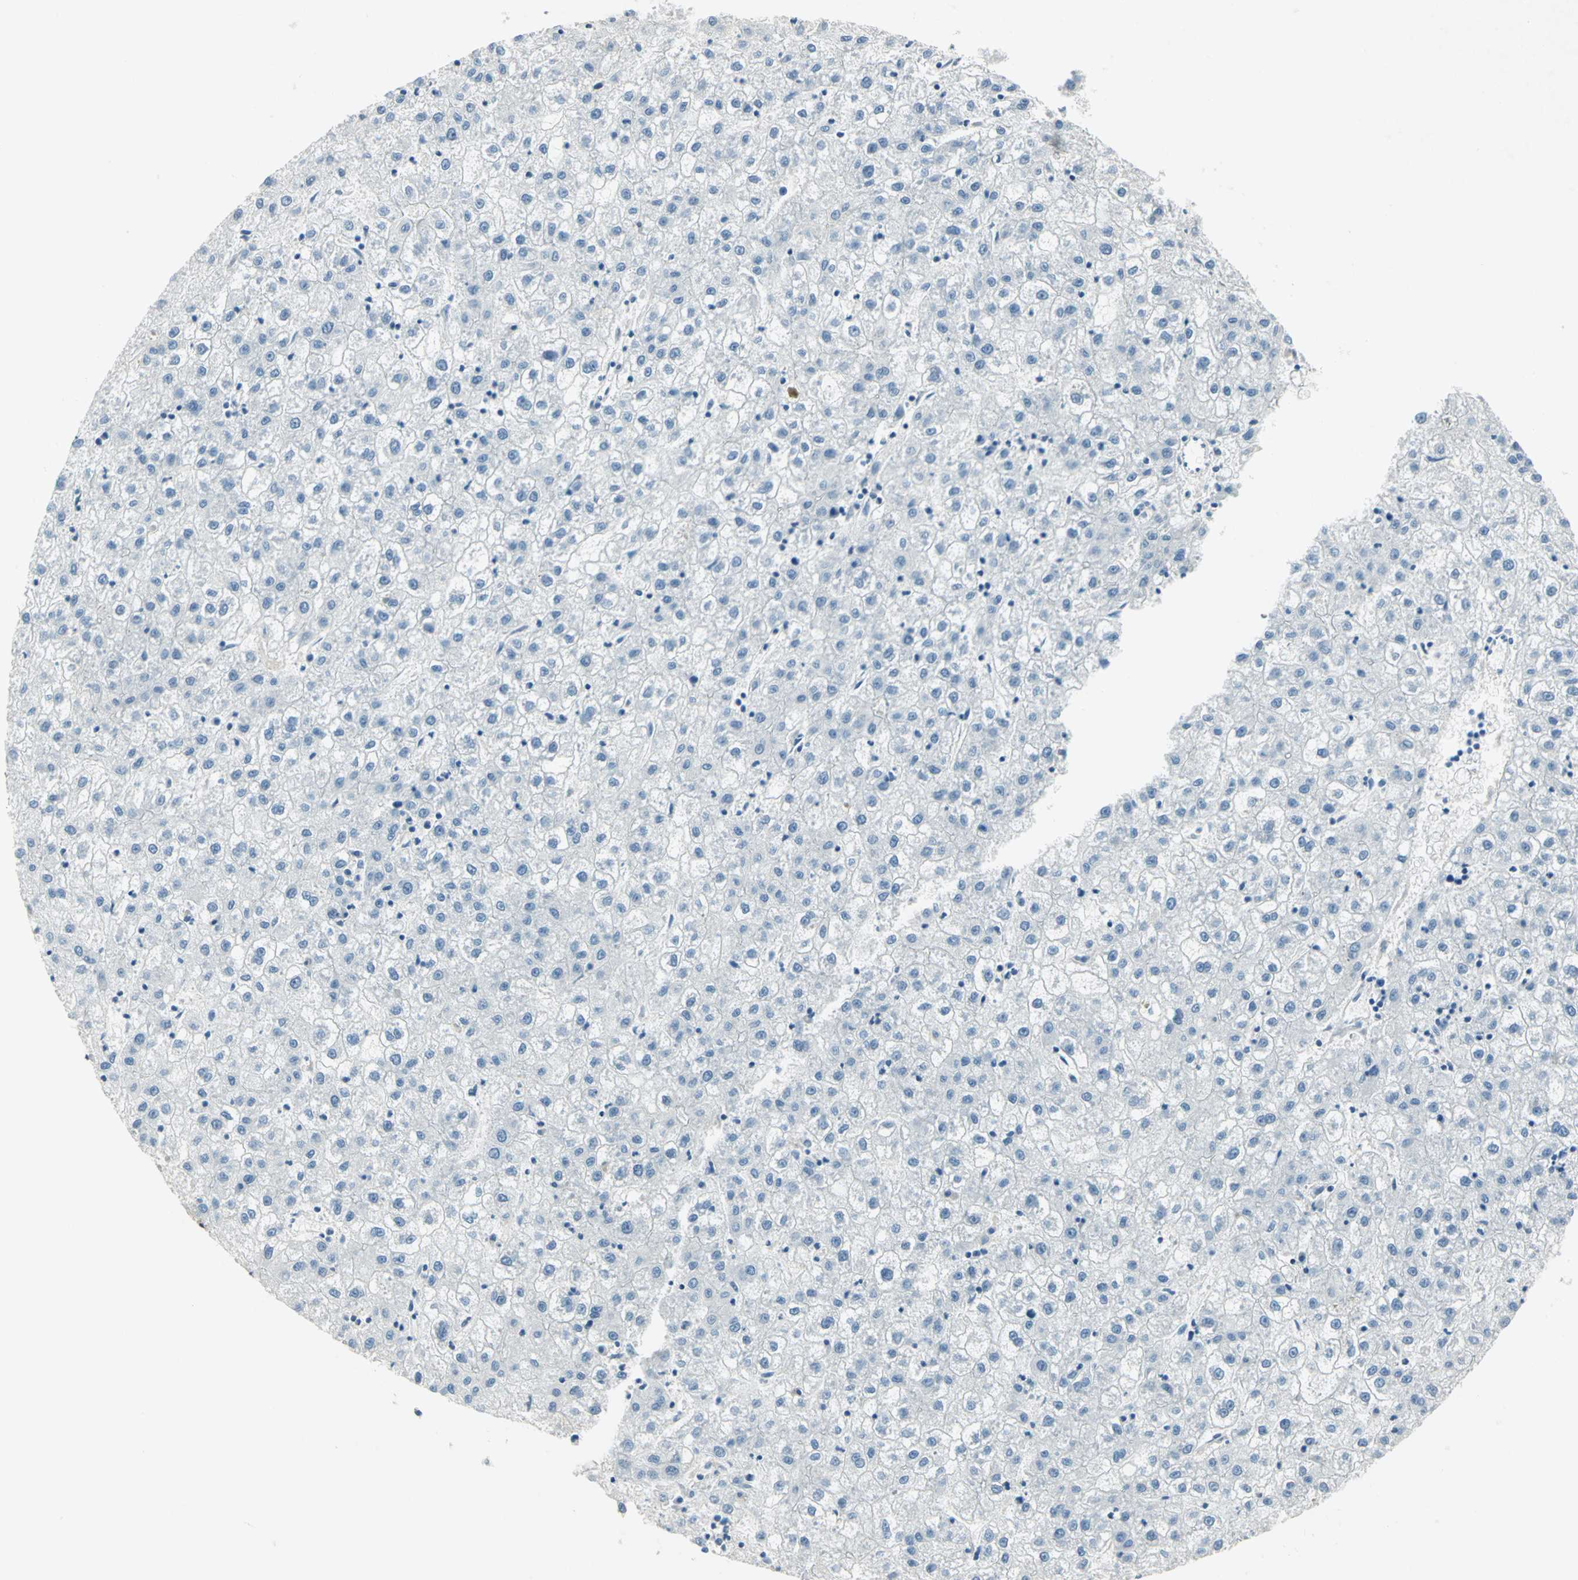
{"staining": {"intensity": "negative", "quantity": "none", "location": "none"}, "tissue": "liver cancer", "cell_type": "Tumor cells", "image_type": "cancer", "snomed": [{"axis": "morphology", "description": "Carcinoma, Hepatocellular, NOS"}, {"axis": "topography", "description": "Liver"}], "caption": "Immunohistochemistry histopathology image of human liver cancer stained for a protein (brown), which exhibits no expression in tumor cells. Brightfield microscopy of immunohistochemistry stained with DAB (brown) and hematoxylin (blue), captured at high magnification.", "gene": "UCHL1", "patient": {"sex": "male", "age": 72}}